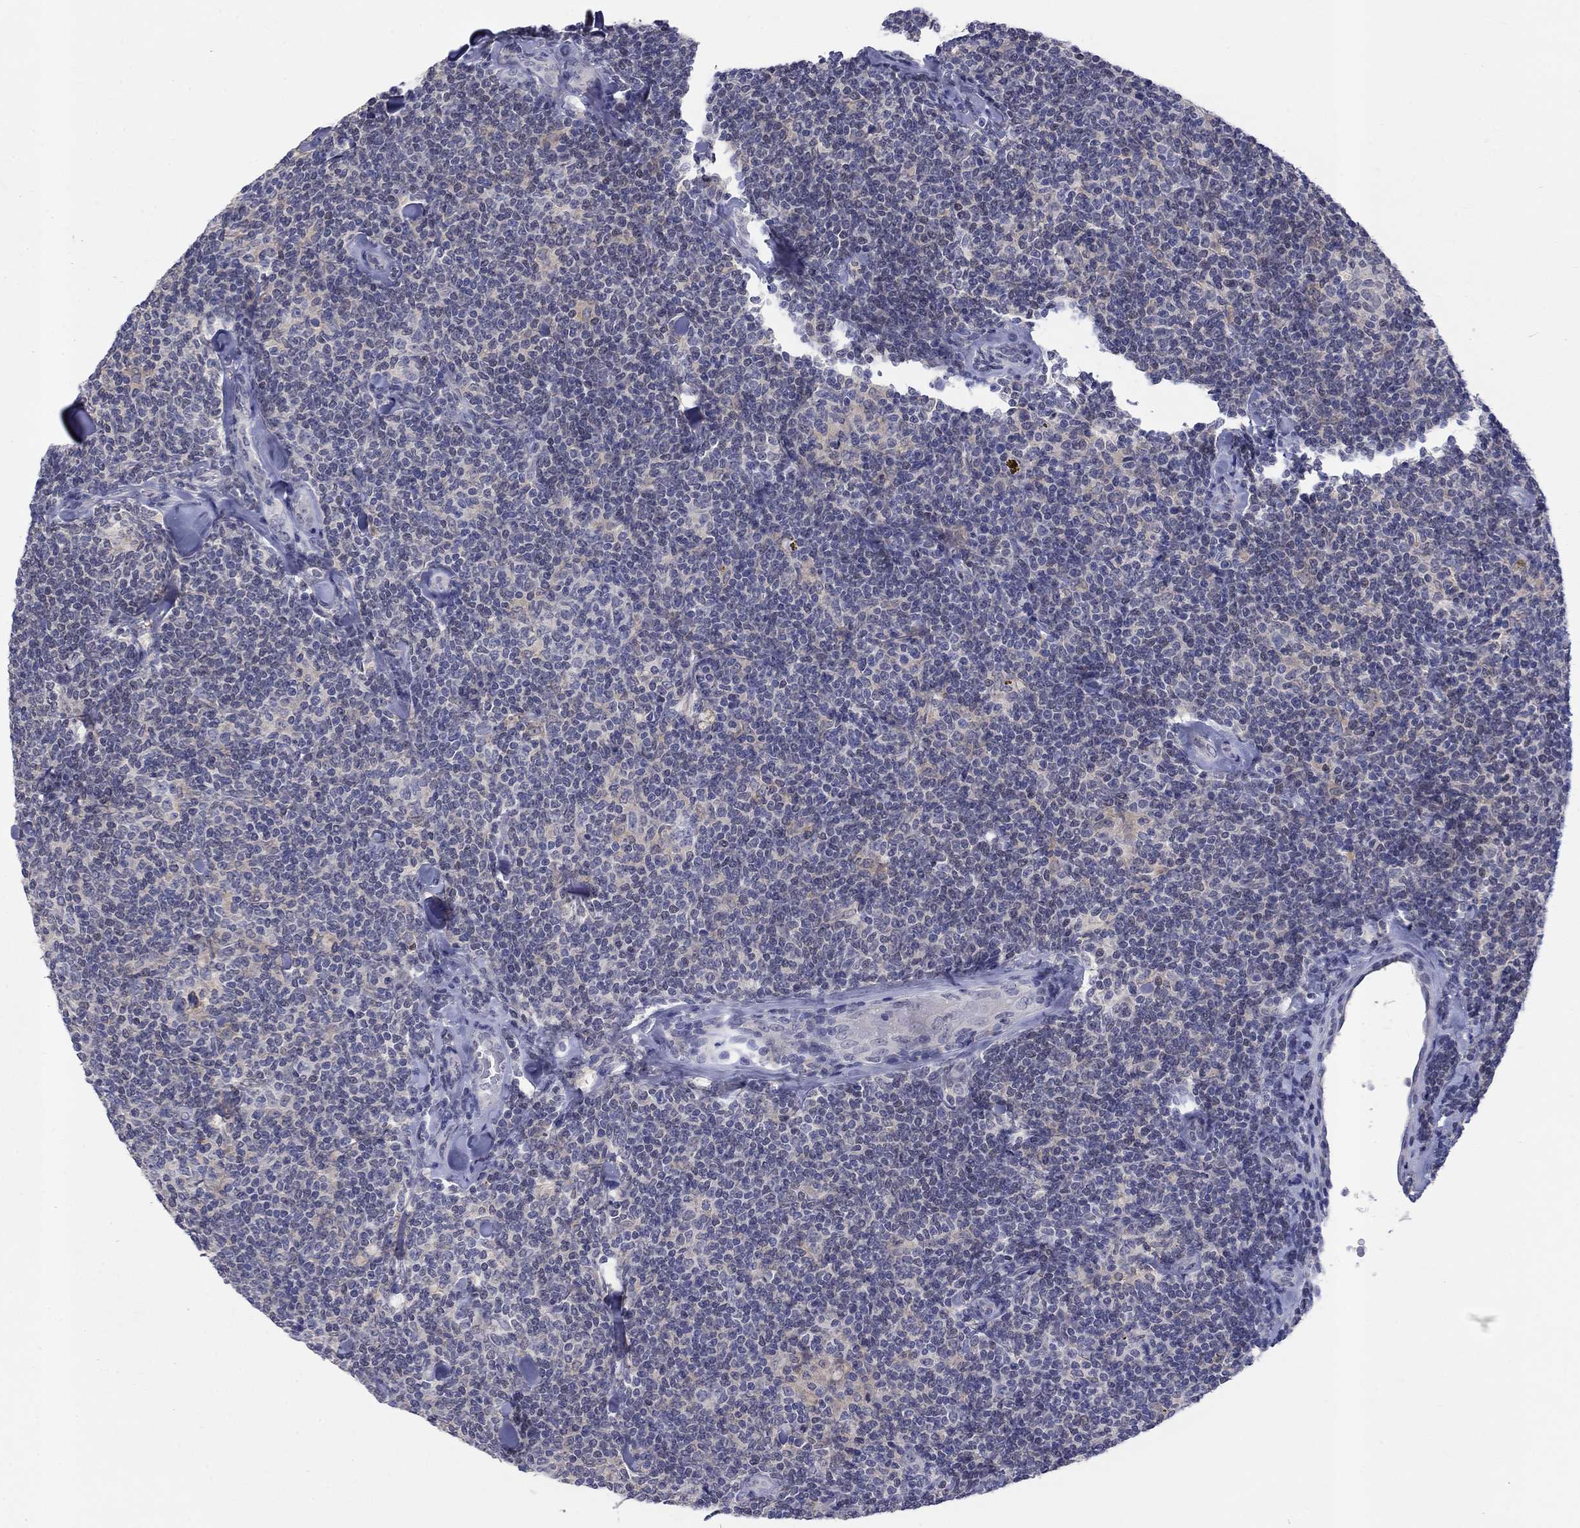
{"staining": {"intensity": "negative", "quantity": "none", "location": "none"}, "tissue": "lymphoma", "cell_type": "Tumor cells", "image_type": "cancer", "snomed": [{"axis": "morphology", "description": "Malignant lymphoma, non-Hodgkin's type, Low grade"}, {"axis": "topography", "description": "Lymph node"}], "caption": "DAB (3,3'-diaminobenzidine) immunohistochemical staining of human malignant lymphoma, non-Hodgkin's type (low-grade) displays no significant expression in tumor cells.", "gene": "EGFLAM", "patient": {"sex": "female", "age": 56}}